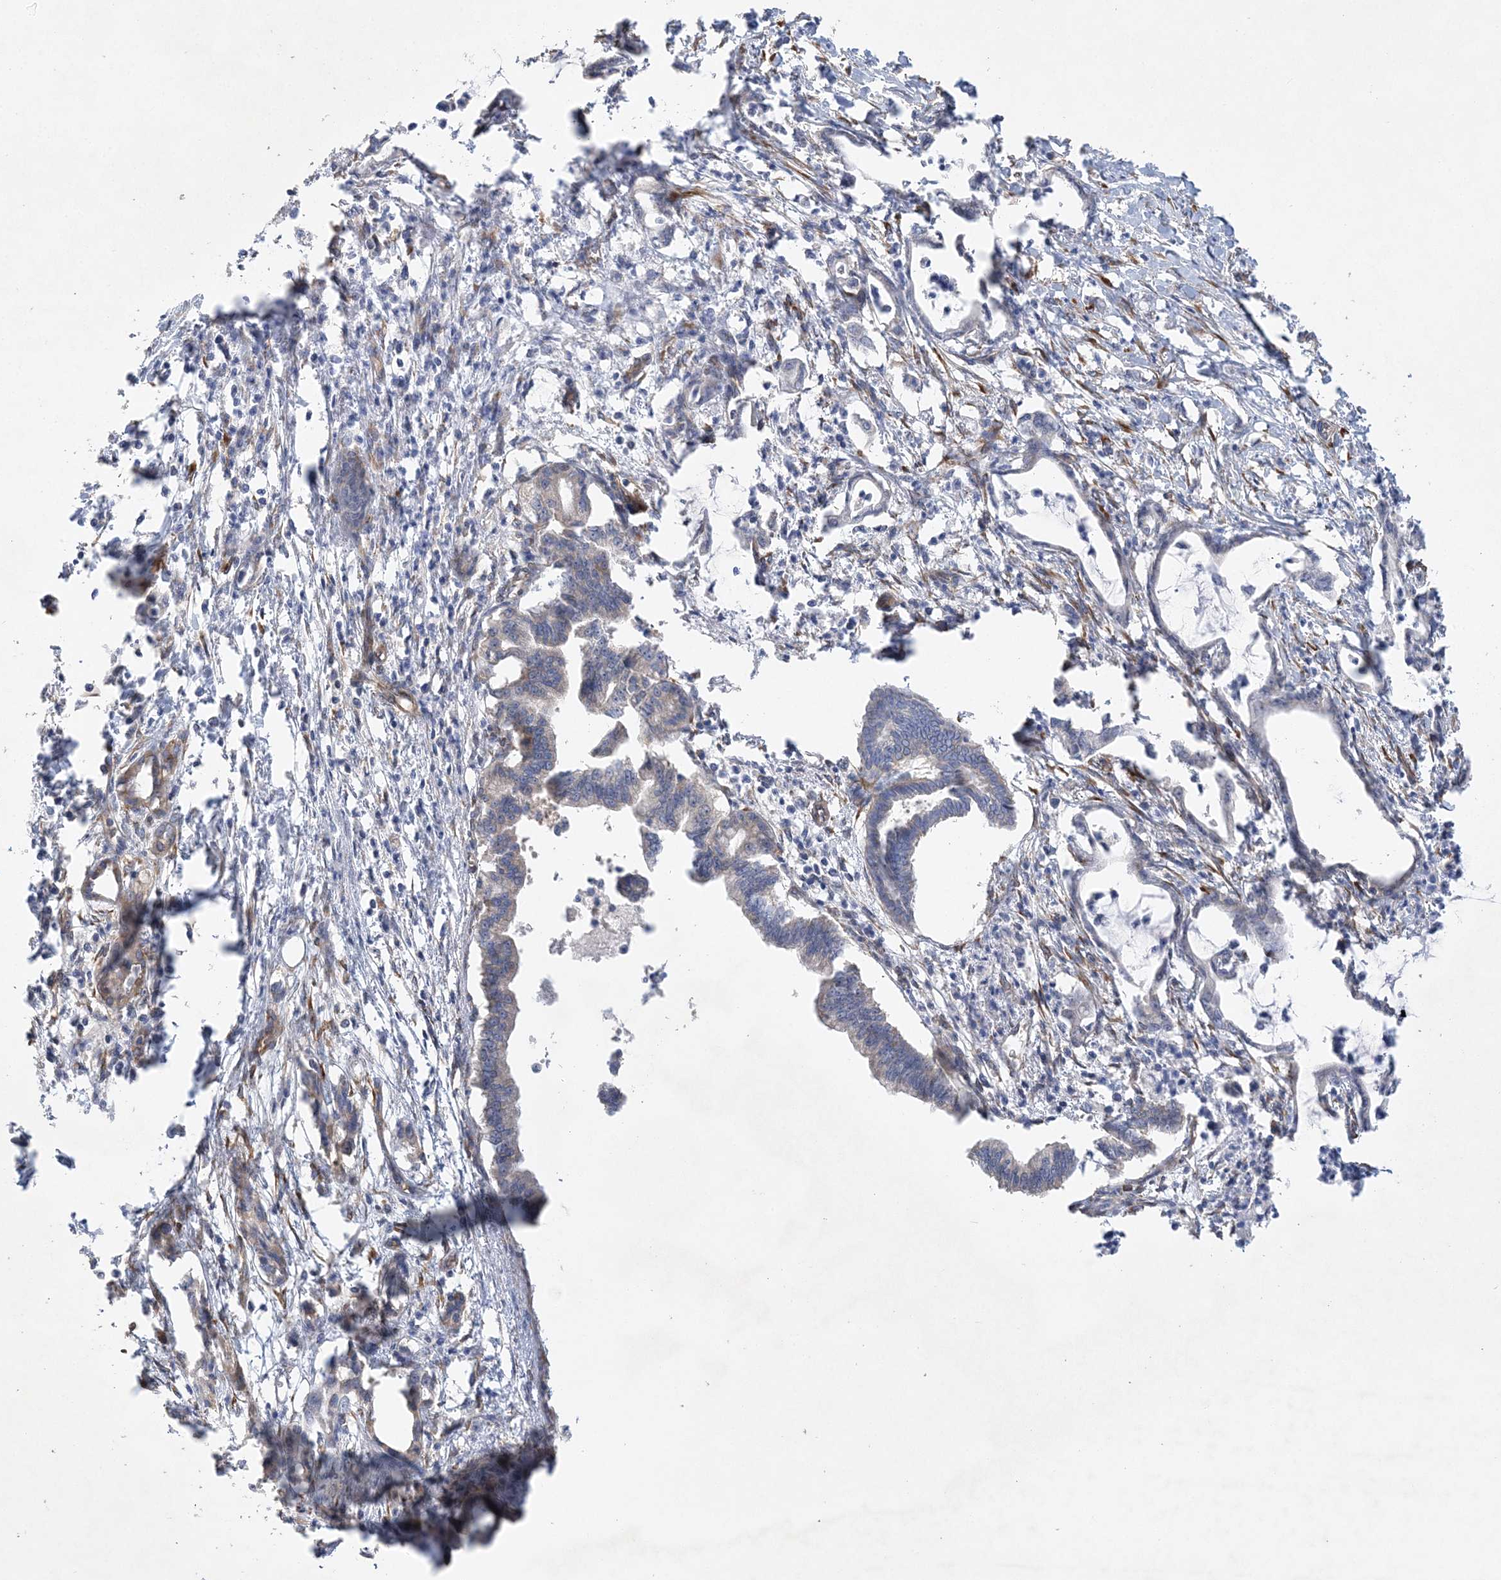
{"staining": {"intensity": "weak", "quantity": "<25%", "location": "cytoplasmic/membranous"}, "tissue": "pancreatic cancer", "cell_type": "Tumor cells", "image_type": "cancer", "snomed": [{"axis": "morphology", "description": "Adenocarcinoma, NOS"}, {"axis": "topography", "description": "Pancreas"}], "caption": "DAB (3,3'-diaminobenzidine) immunohistochemical staining of adenocarcinoma (pancreatic) displays no significant positivity in tumor cells.", "gene": "MAP4K5", "patient": {"sex": "female", "age": 55}}